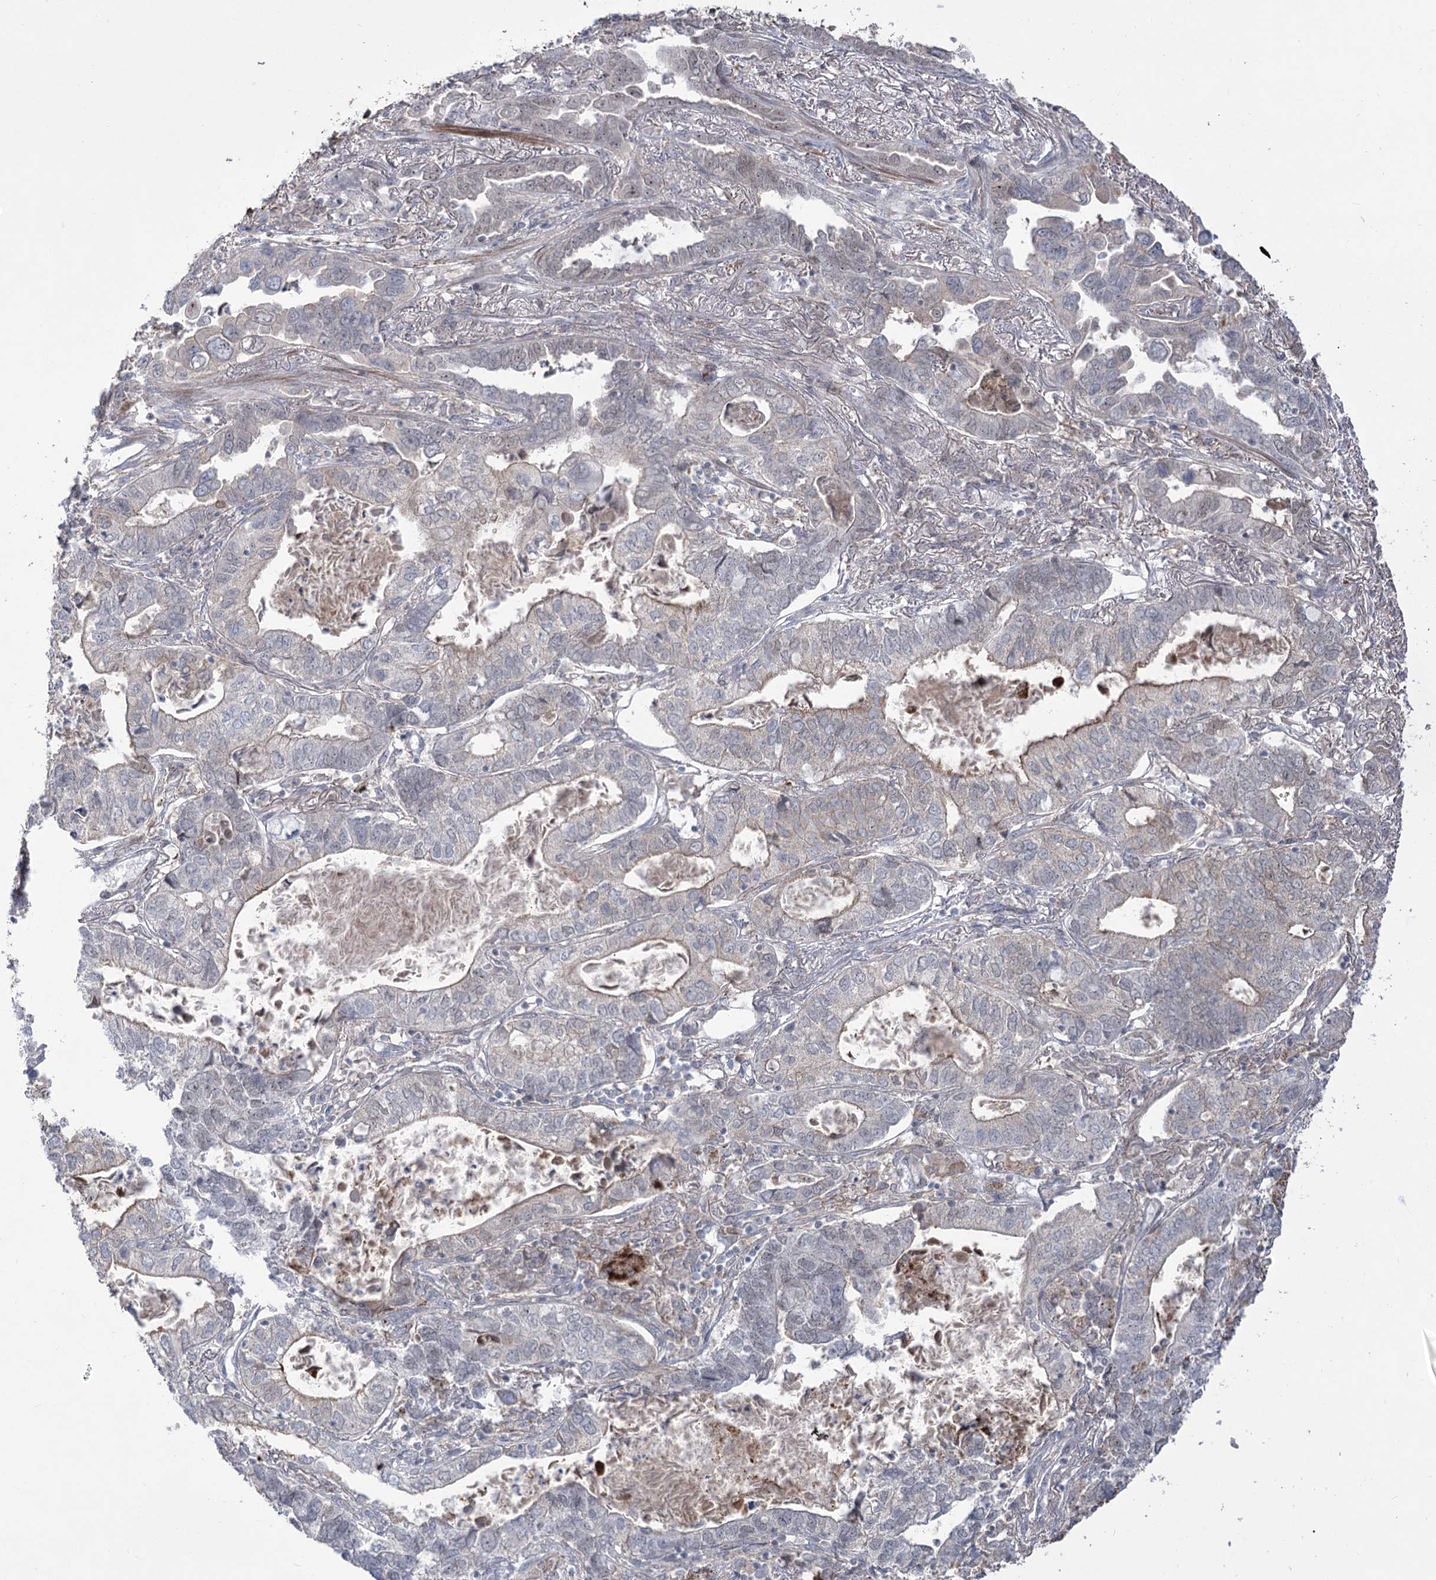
{"staining": {"intensity": "negative", "quantity": "none", "location": "none"}, "tissue": "lung cancer", "cell_type": "Tumor cells", "image_type": "cancer", "snomed": [{"axis": "morphology", "description": "Adenocarcinoma, NOS"}, {"axis": "topography", "description": "Lung"}], "caption": "The micrograph reveals no significant positivity in tumor cells of adenocarcinoma (lung).", "gene": "ZSCAN23", "patient": {"sex": "male", "age": 67}}